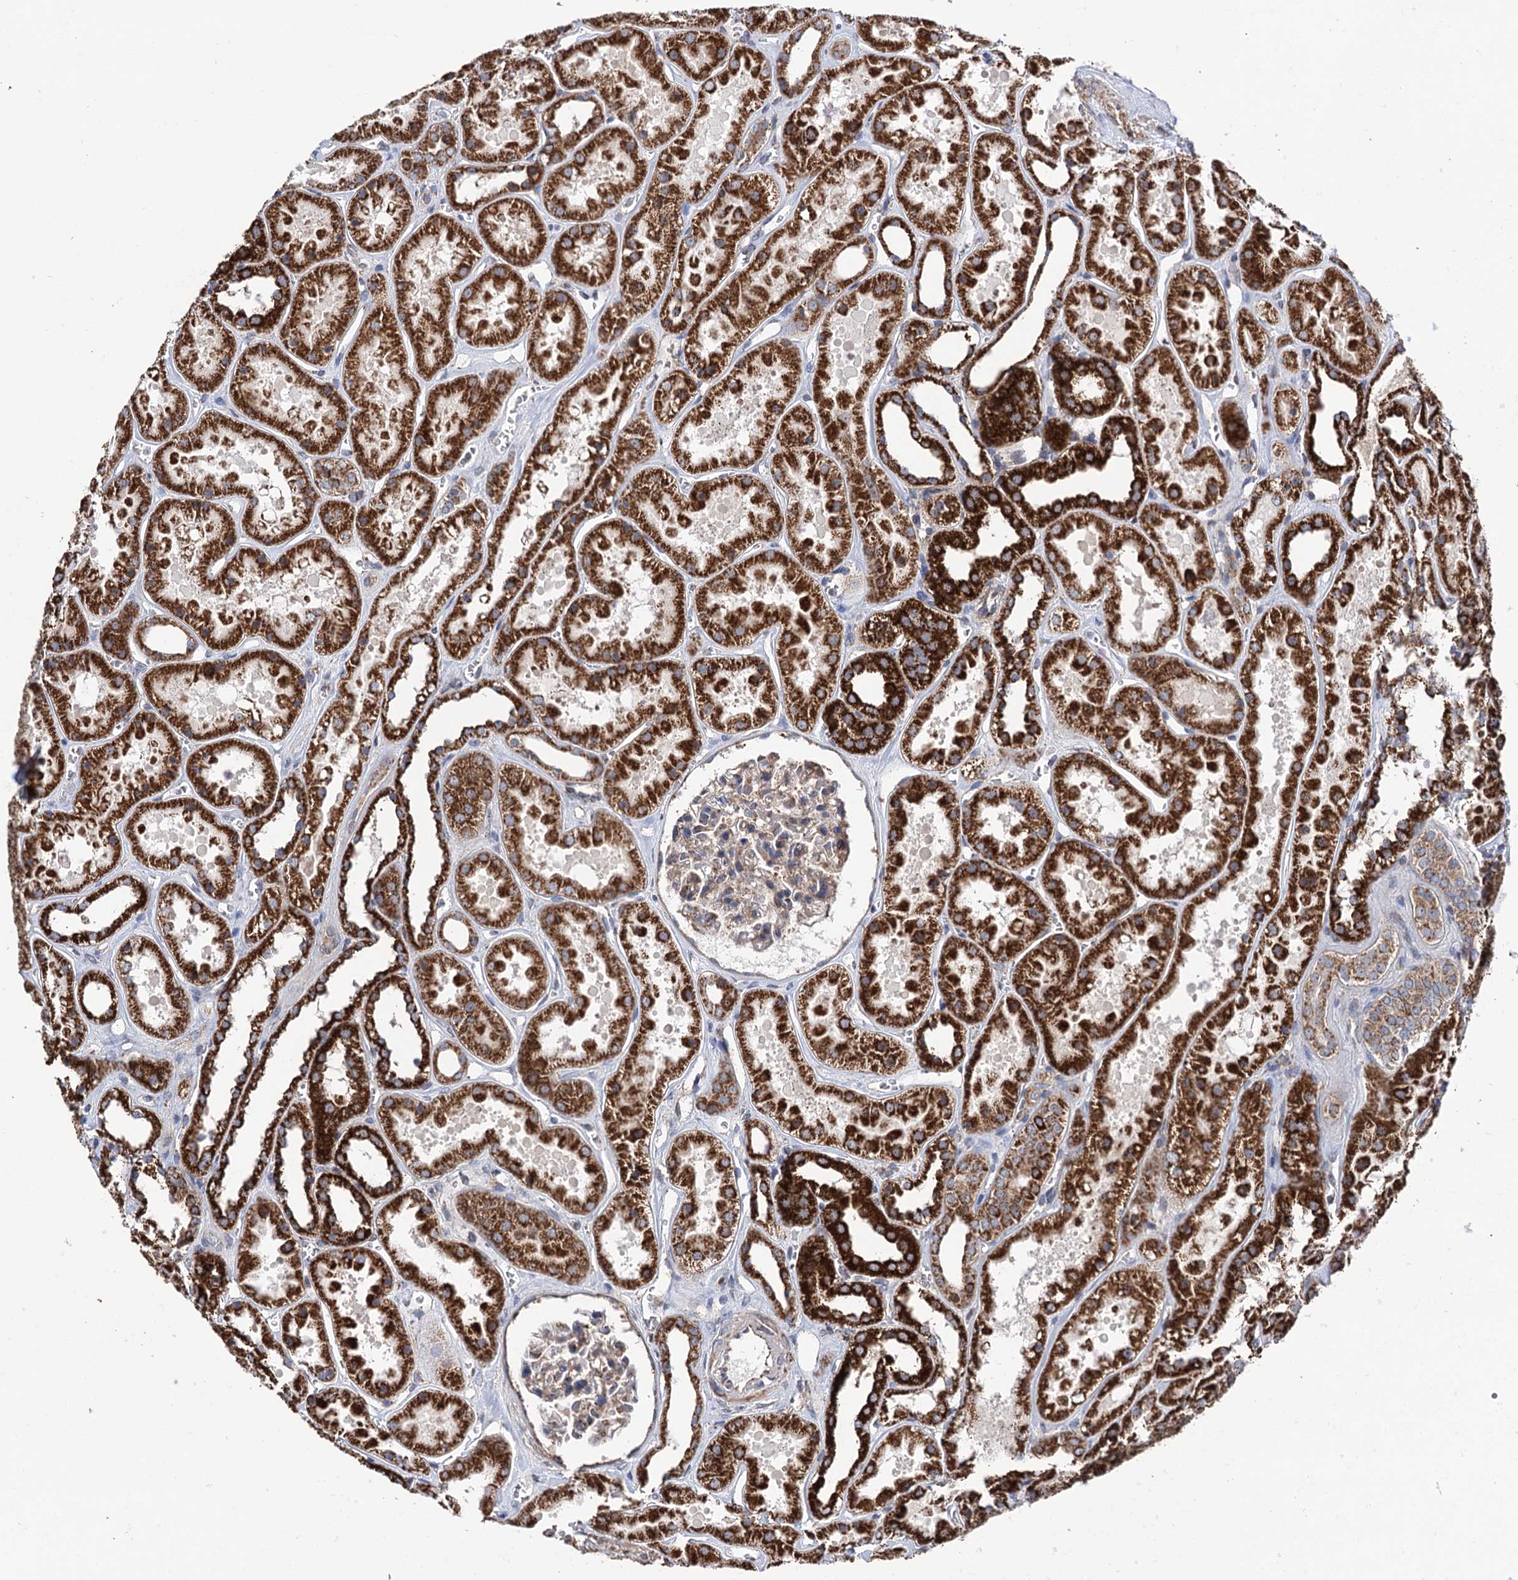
{"staining": {"intensity": "weak", "quantity": "25%-75%", "location": "cytoplasmic/membranous"}, "tissue": "kidney", "cell_type": "Cells in glomeruli", "image_type": "normal", "snomed": [{"axis": "morphology", "description": "Normal tissue, NOS"}, {"axis": "topography", "description": "Kidney"}], "caption": "The immunohistochemical stain labels weak cytoplasmic/membranous expression in cells in glomeruli of benign kidney.", "gene": "SUCLA2", "patient": {"sex": "female", "age": 41}}